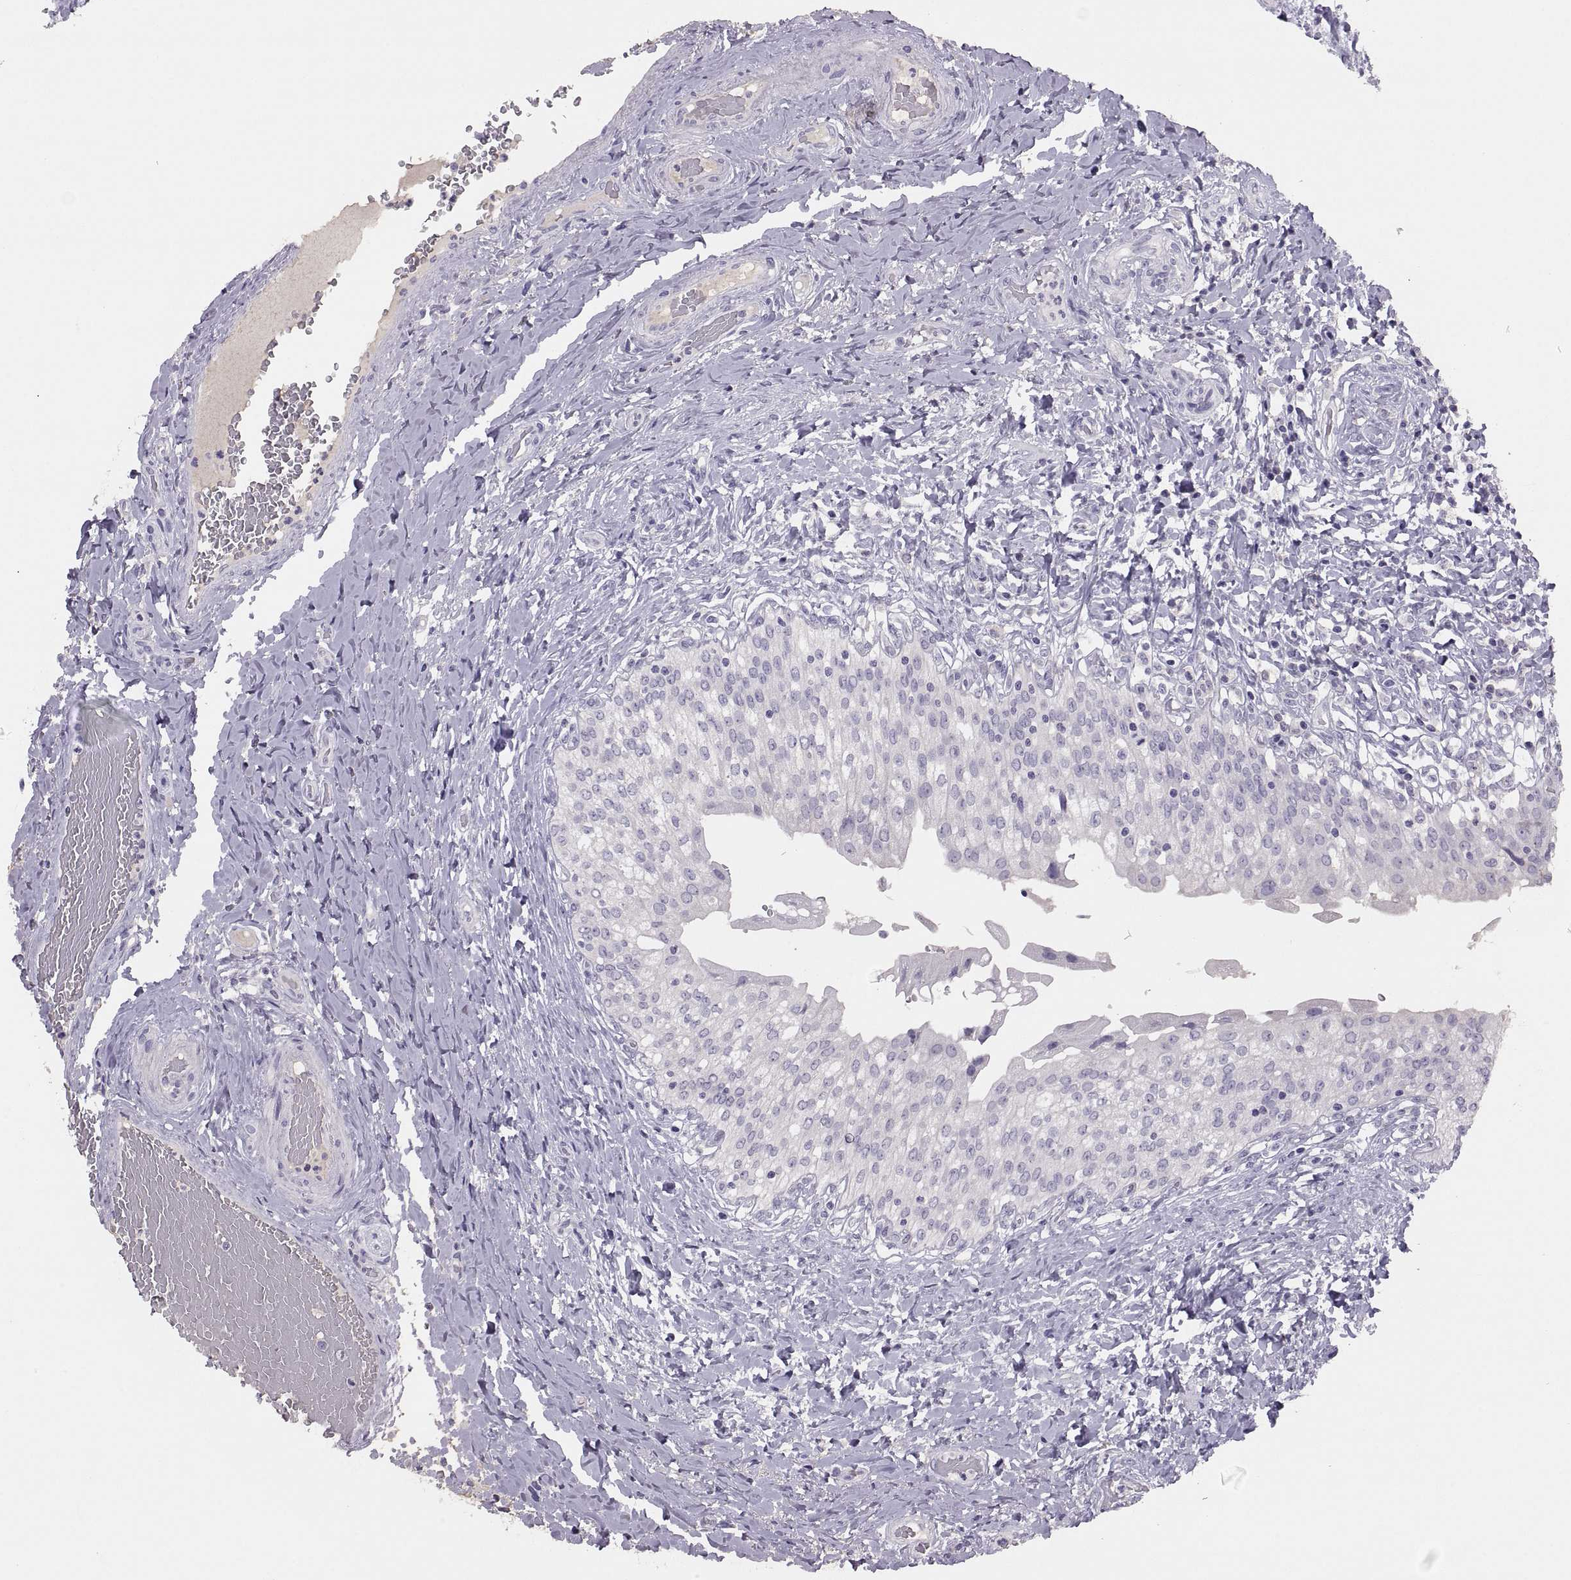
{"staining": {"intensity": "negative", "quantity": "none", "location": "none"}, "tissue": "urinary bladder", "cell_type": "Urothelial cells", "image_type": "normal", "snomed": [{"axis": "morphology", "description": "Normal tissue, NOS"}, {"axis": "morphology", "description": "Inflammation, NOS"}, {"axis": "topography", "description": "Urinary bladder"}], "caption": "A high-resolution image shows IHC staining of normal urinary bladder, which shows no significant expression in urothelial cells.", "gene": "TBX19", "patient": {"sex": "male", "age": 64}}